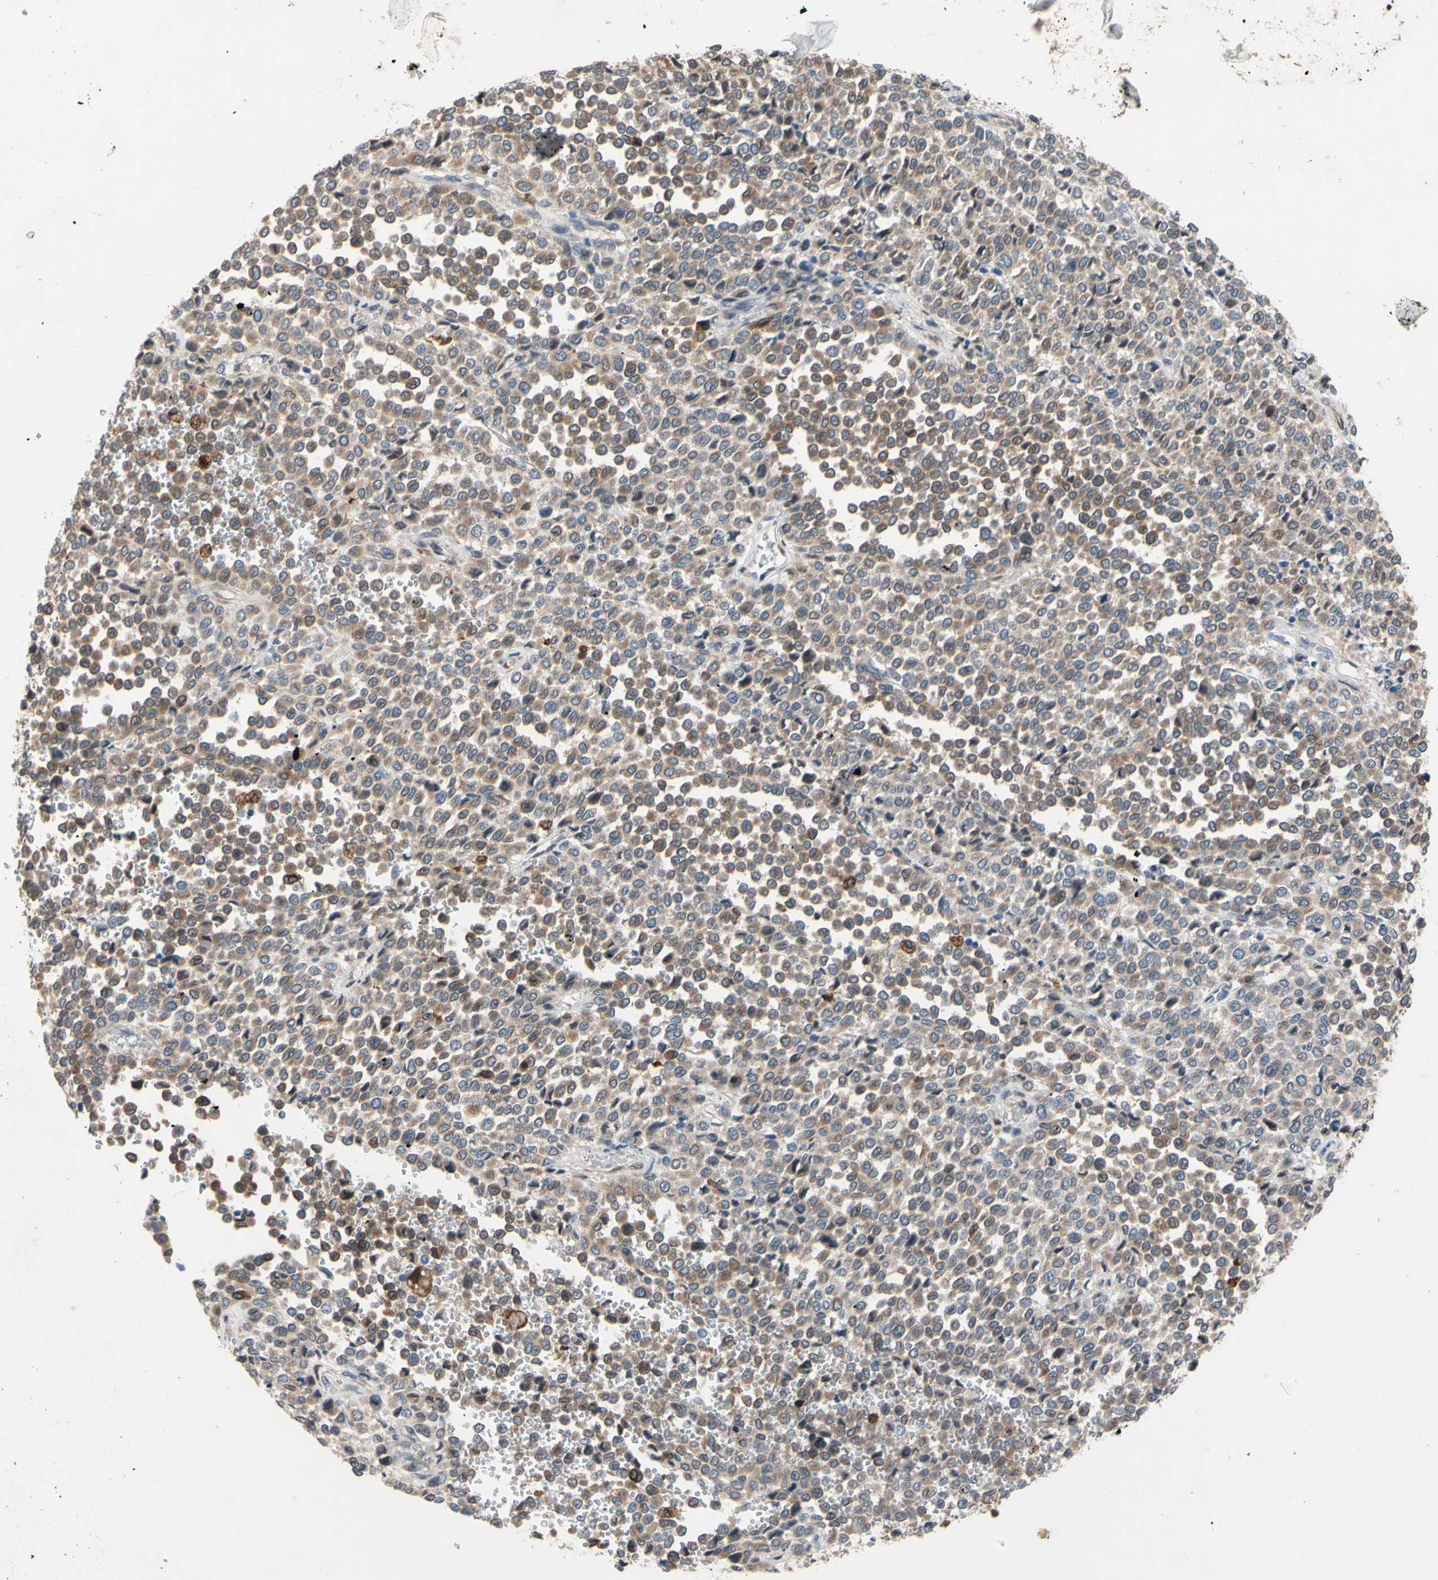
{"staining": {"intensity": "moderate", "quantity": ">75%", "location": "cytoplasmic/membranous"}, "tissue": "melanoma", "cell_type": "Tumor cells", "image_type": "cancer", "snomed": [{"axis": "morphology", "description": "Malignant melanoma, Metastatic site"}, {"axis": "topography", "description": "Pancreas"}], "caption": "Immunohistochemistry (IHC) staining of malignant melanoma (metastatic site), which displays medium levels of moderate cytoplasmic/membranous expression in about >75% of tumor cells indicating moderate cytoplasmic/membranous protein staining. The staining was performed using DAB (3,3'-diaminobenzidine) (brown) for protein detection and nuclei were counterstained in hematoxylin (blue).", "gene": "PRXL2A", "patient": {"sex": "female", "age": 30}}